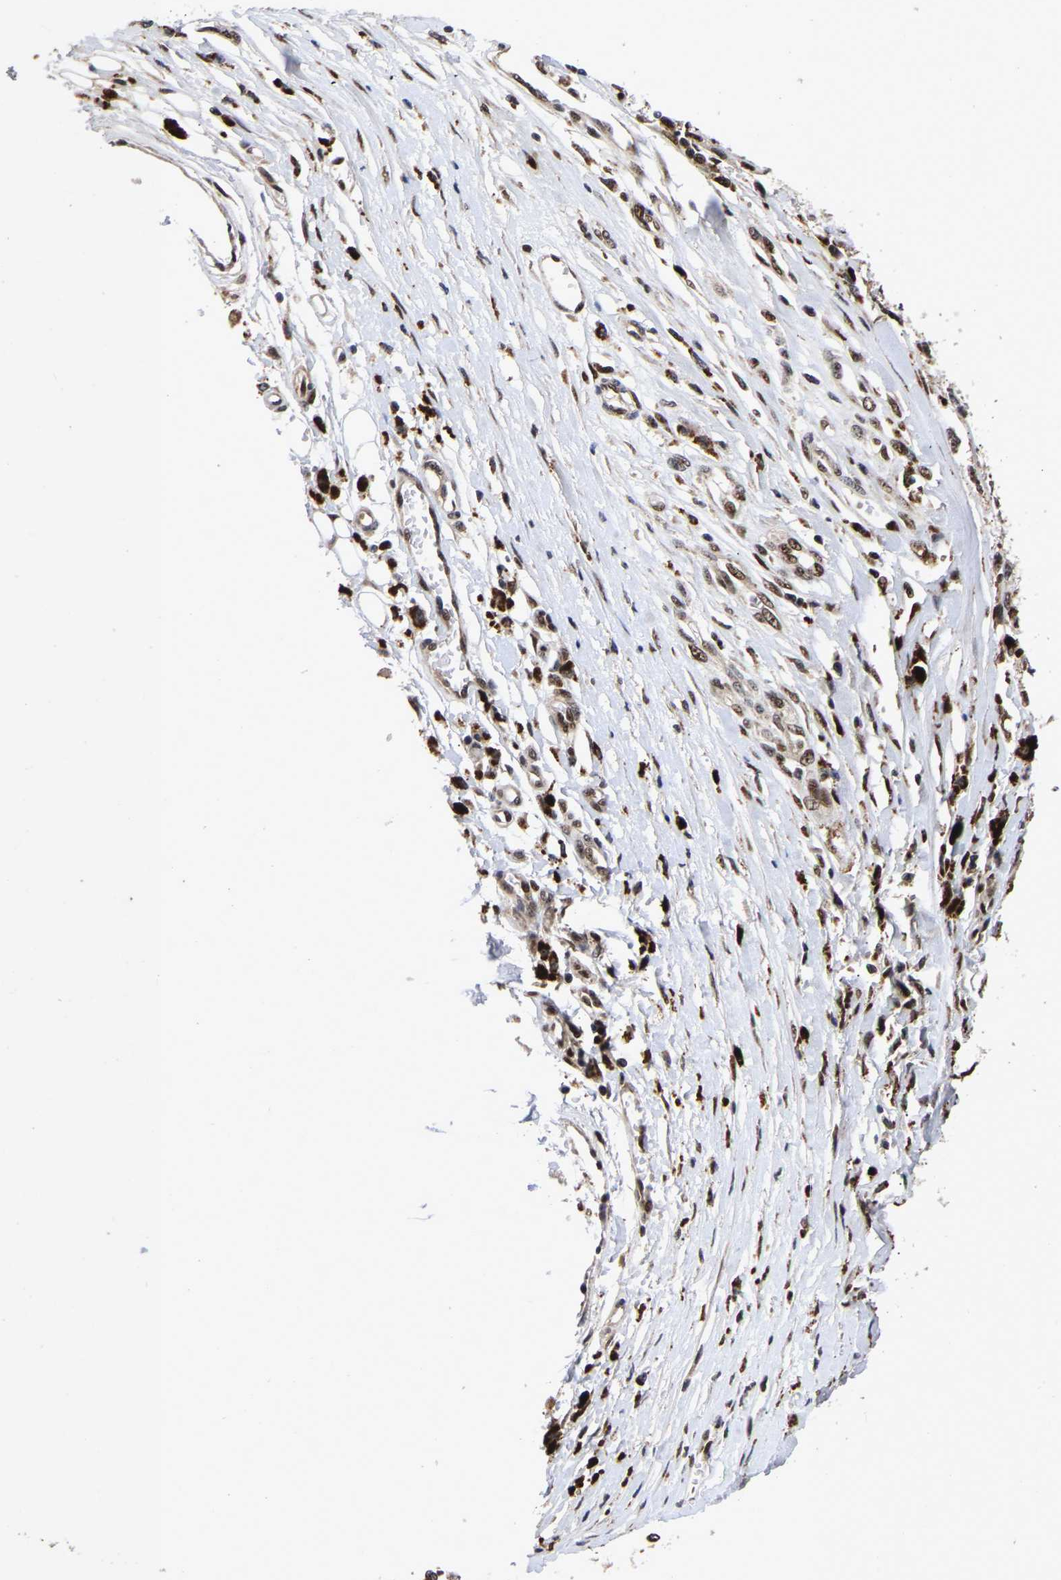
{"staining": {"intensity": "moderate", "quantity": ">75%", "location": "nuclear"}, "tissue": "melanoma", "cell_type": "Tumor cells", "image_type": "cancer", "snomed": [{"axis": "morphology", "description": "Malignant melanoma, Metastatic site"}, {"axis": "topography", "description": "Lymph node"}], "caption": "A brown stain shows moderate nuclear staining of a protein in human malignant melanoma (metastatic site) tumor cells.", "gene": "JUNB", "patient": {"sex": "male", "age": 59}}